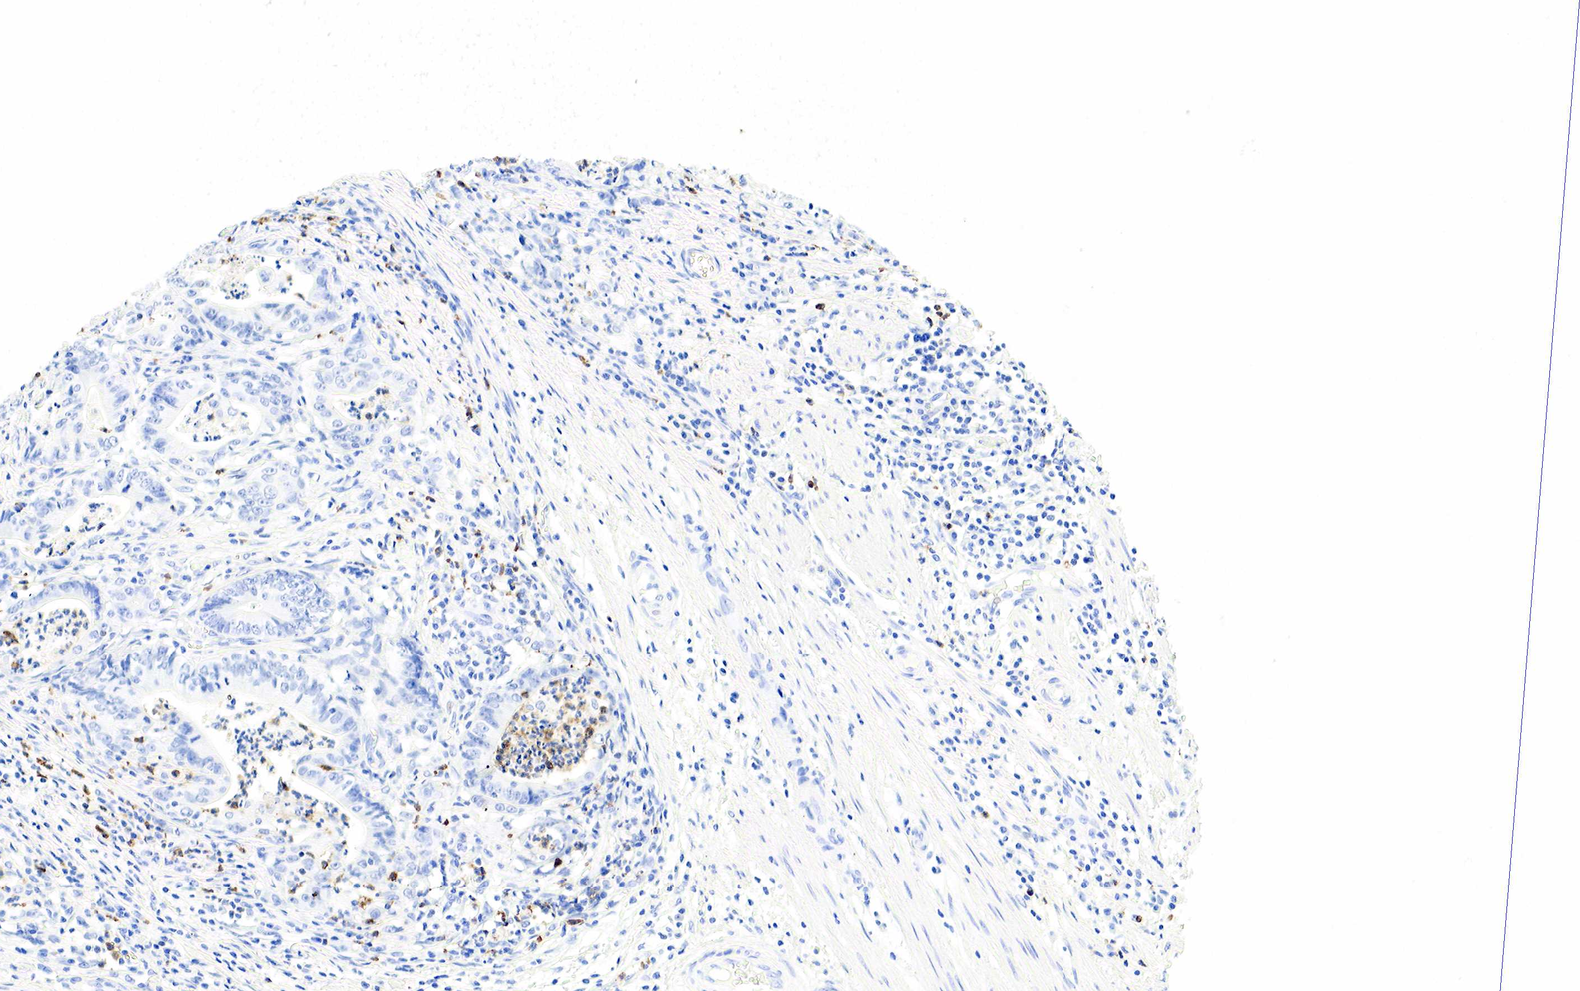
{"staining": {"intensity": "negative", "quantity": "none", "location": "none"}, "tissue": "stomach cancer", "cell_type": "Tumor cells", "image_type": "cancer", "snomed": [{"axis": "morphology", "description": "Adenocarcinoma, NOS"}, {"axis": "topography", "description": "Stomach, lower"}], "caption": "High magnification brightfield microscopy of stomach cancer (adenocarcinoma) stained with DAB (brown) and counterstained with hematoxylin (blue): tumor cells show no significant staining.", "gene": "FUT4", "patient": {"sex": "female", "age": 86}}